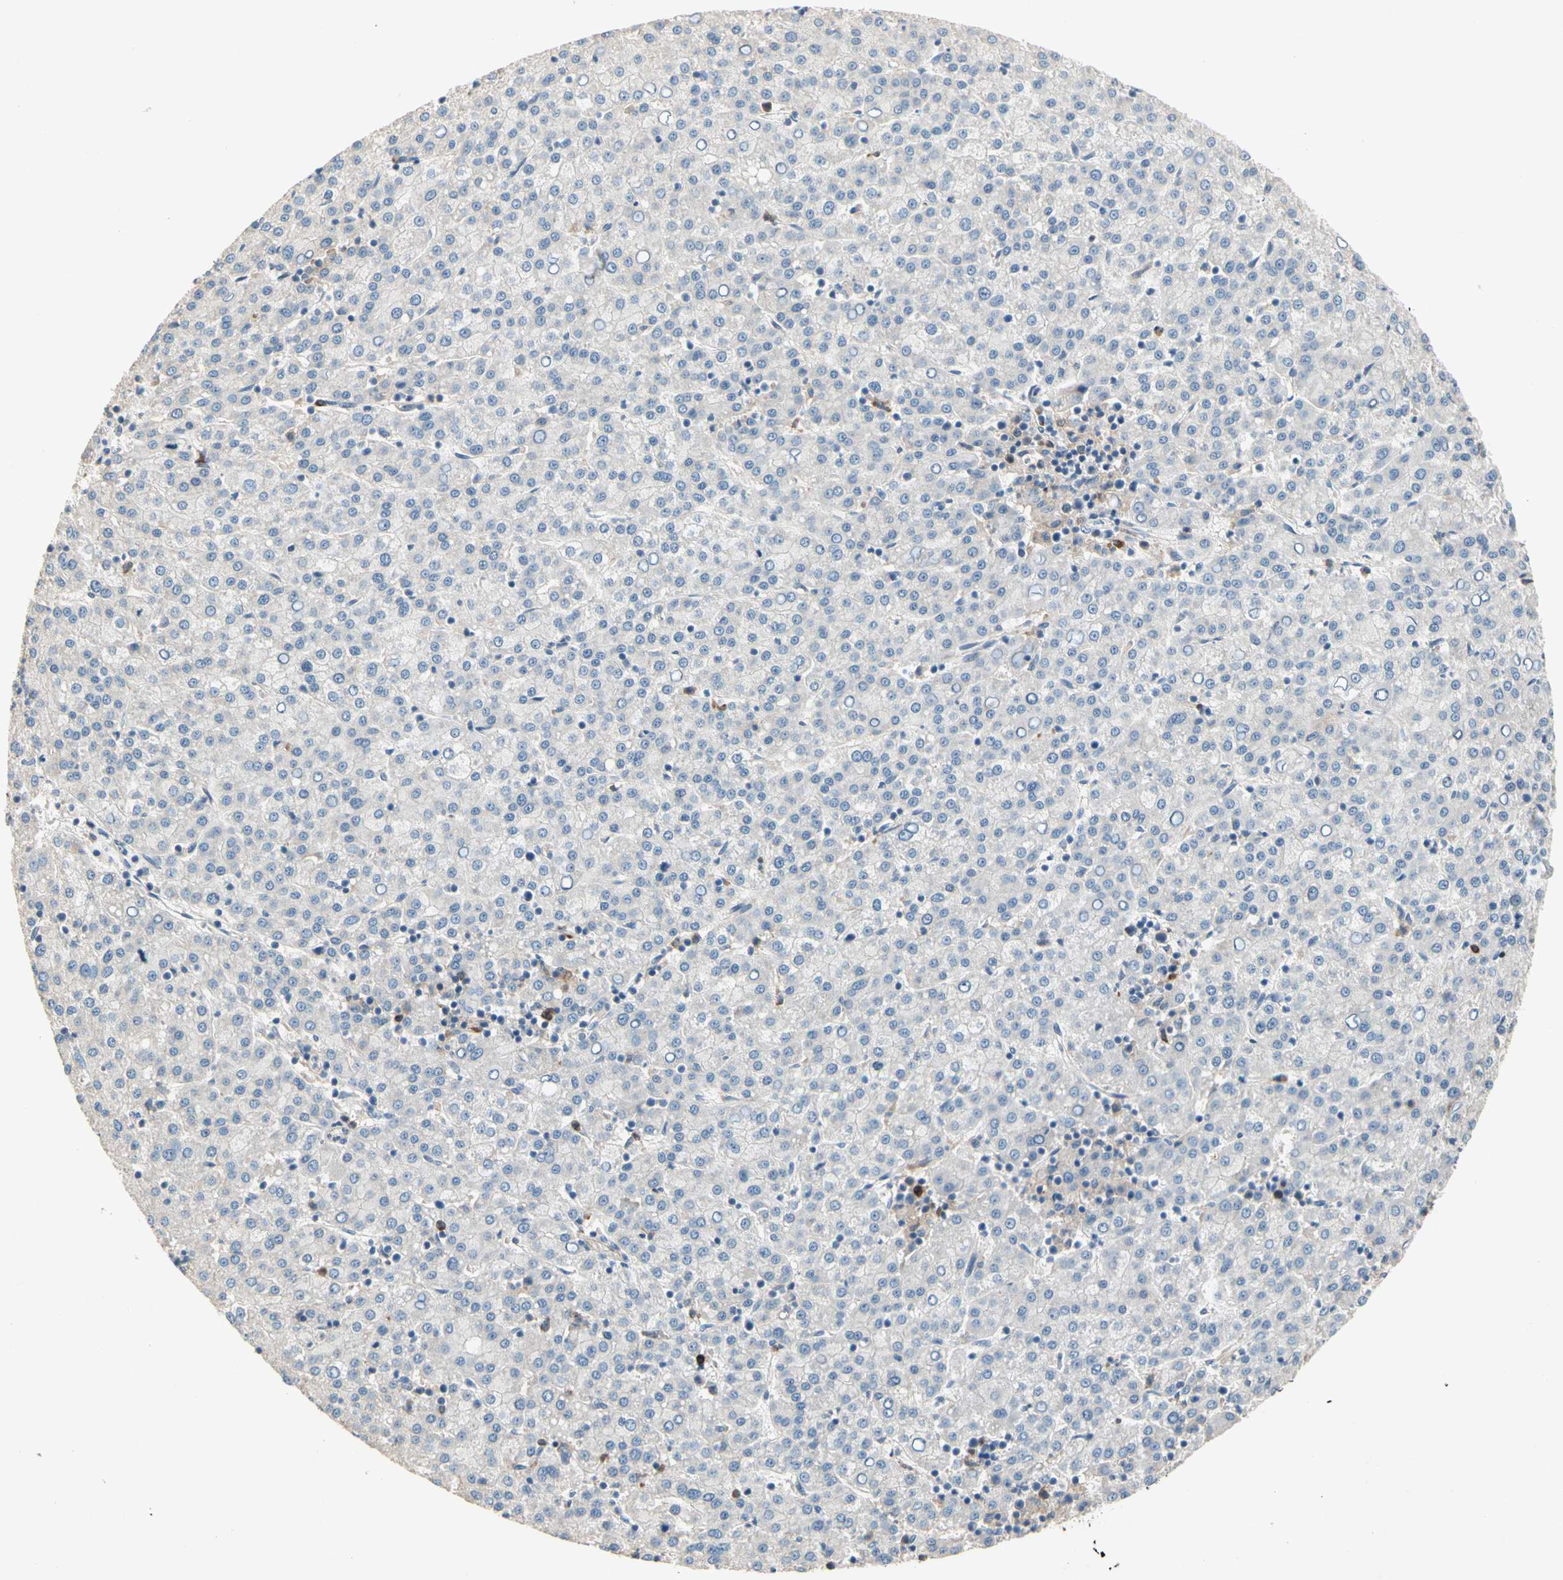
{"staining": {"intensity": "negative", "quantity": "none", "location": "none"}, "tissue": "liver cancer", "cell_type": "Tumor cells", "image_type": "cancer", "snomed": [{"axis": "morphology", "description": "Carcinoma, Hepatocellular, NOS"}, {"axis": "topography", "description": "Liver"}], "caption": "IHC of liver hepatocellular carcinoma demonstrates no expression in tumor cells.", "gene": "SIGLEC5", "patient": {"sex": "female", "age": 58}}